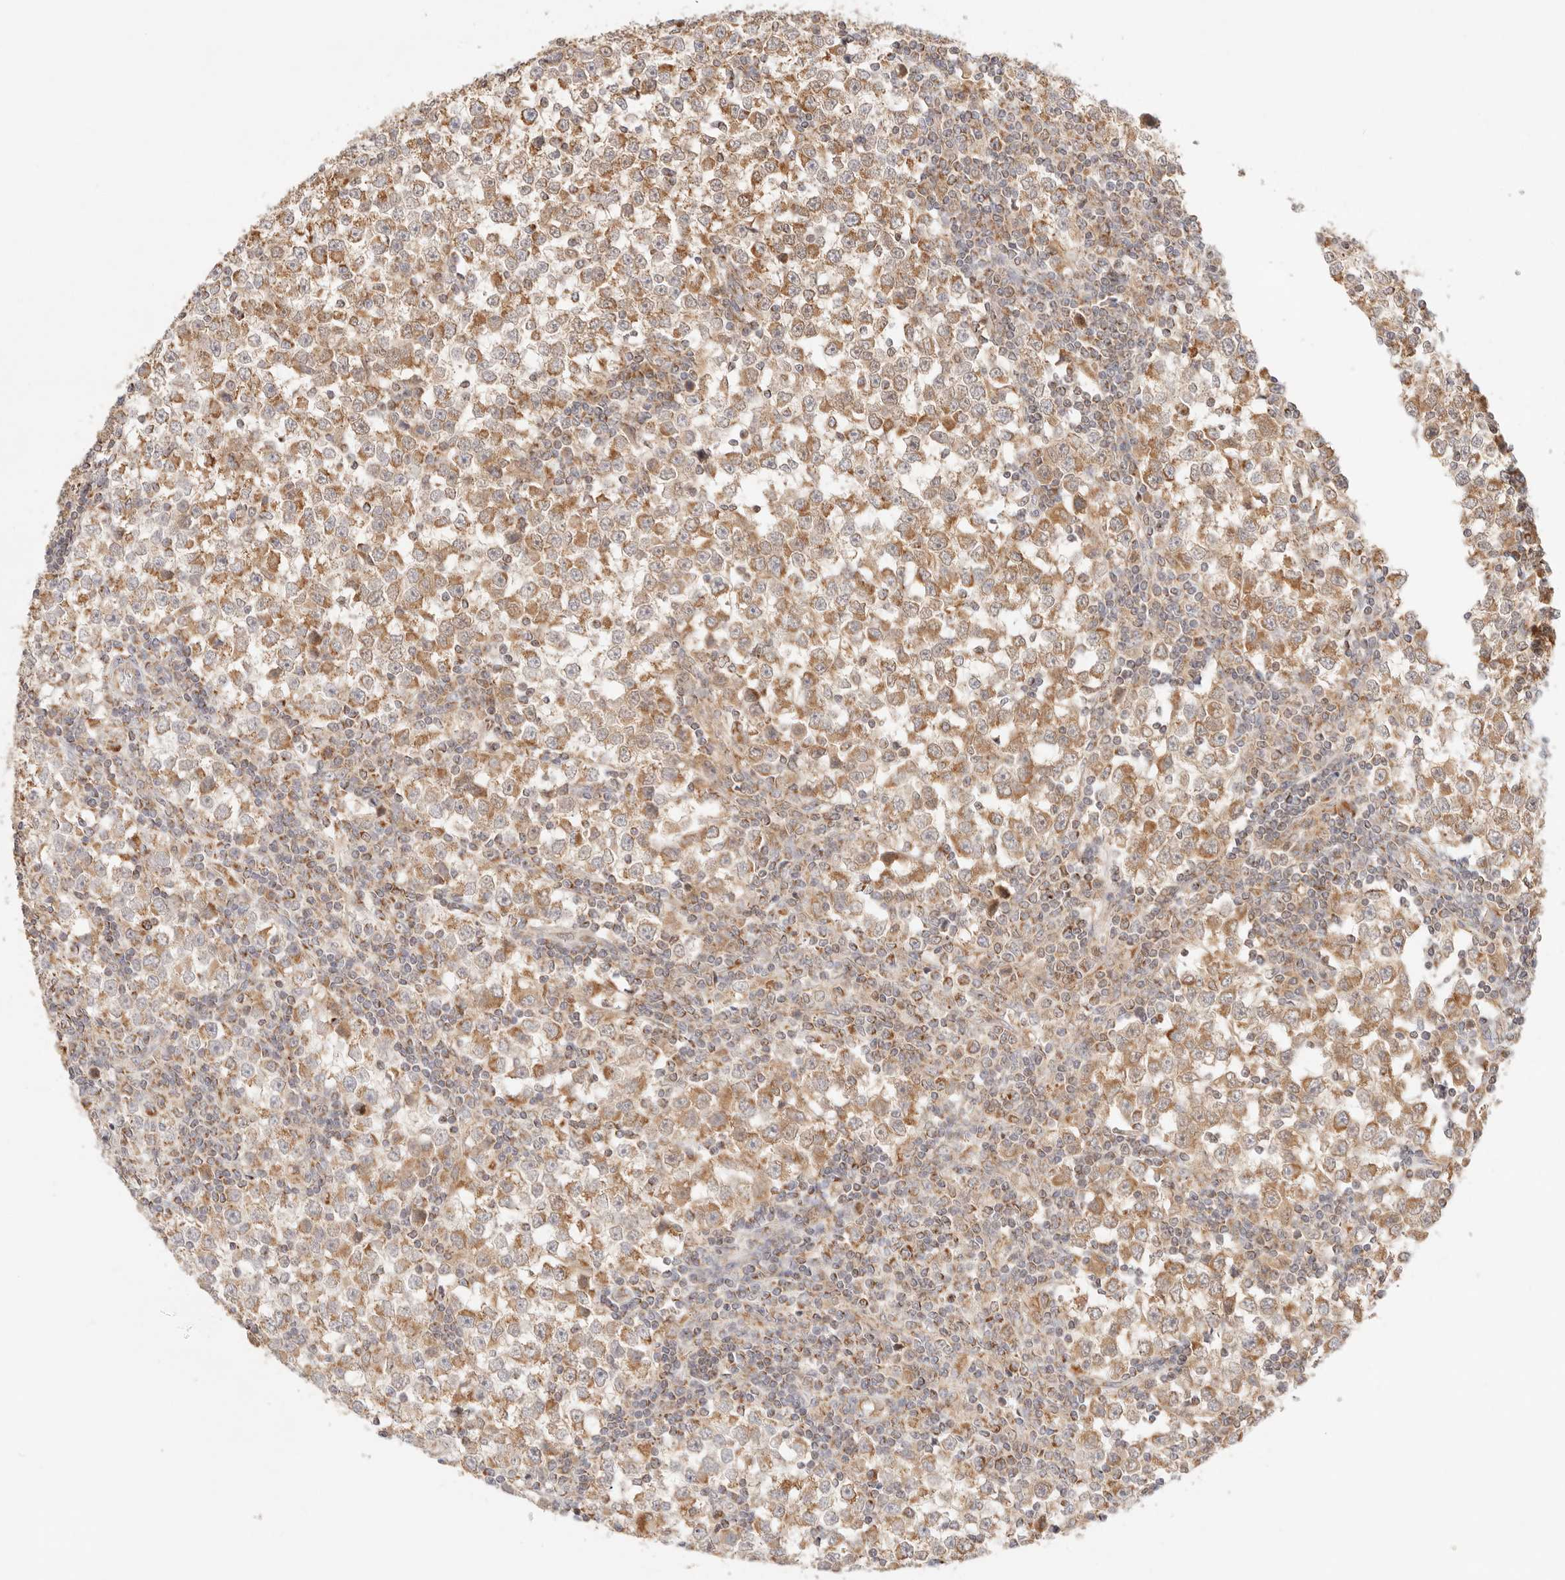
{"staining": {"intensity": "moderate", "quantity": ">75%", "location": "cytoplasmic/membranous"}, "tissue": "testis cancer", "cell_type": "Tumor cells", "image_type": "cancer", "snomed": [{"axis": "morphology", "description": "Seminoma, NOS"}, {"axis": "topography", "description": "Testis"}], "caption": "Approximately >75% of tumor cells in testis cancer exhibit moderate cytoplasmic/membranous protein positivity as visualized by brown immunohistochemical staining.", "gene": "COA6", "patient": {"sex": "male", "age": 65}}